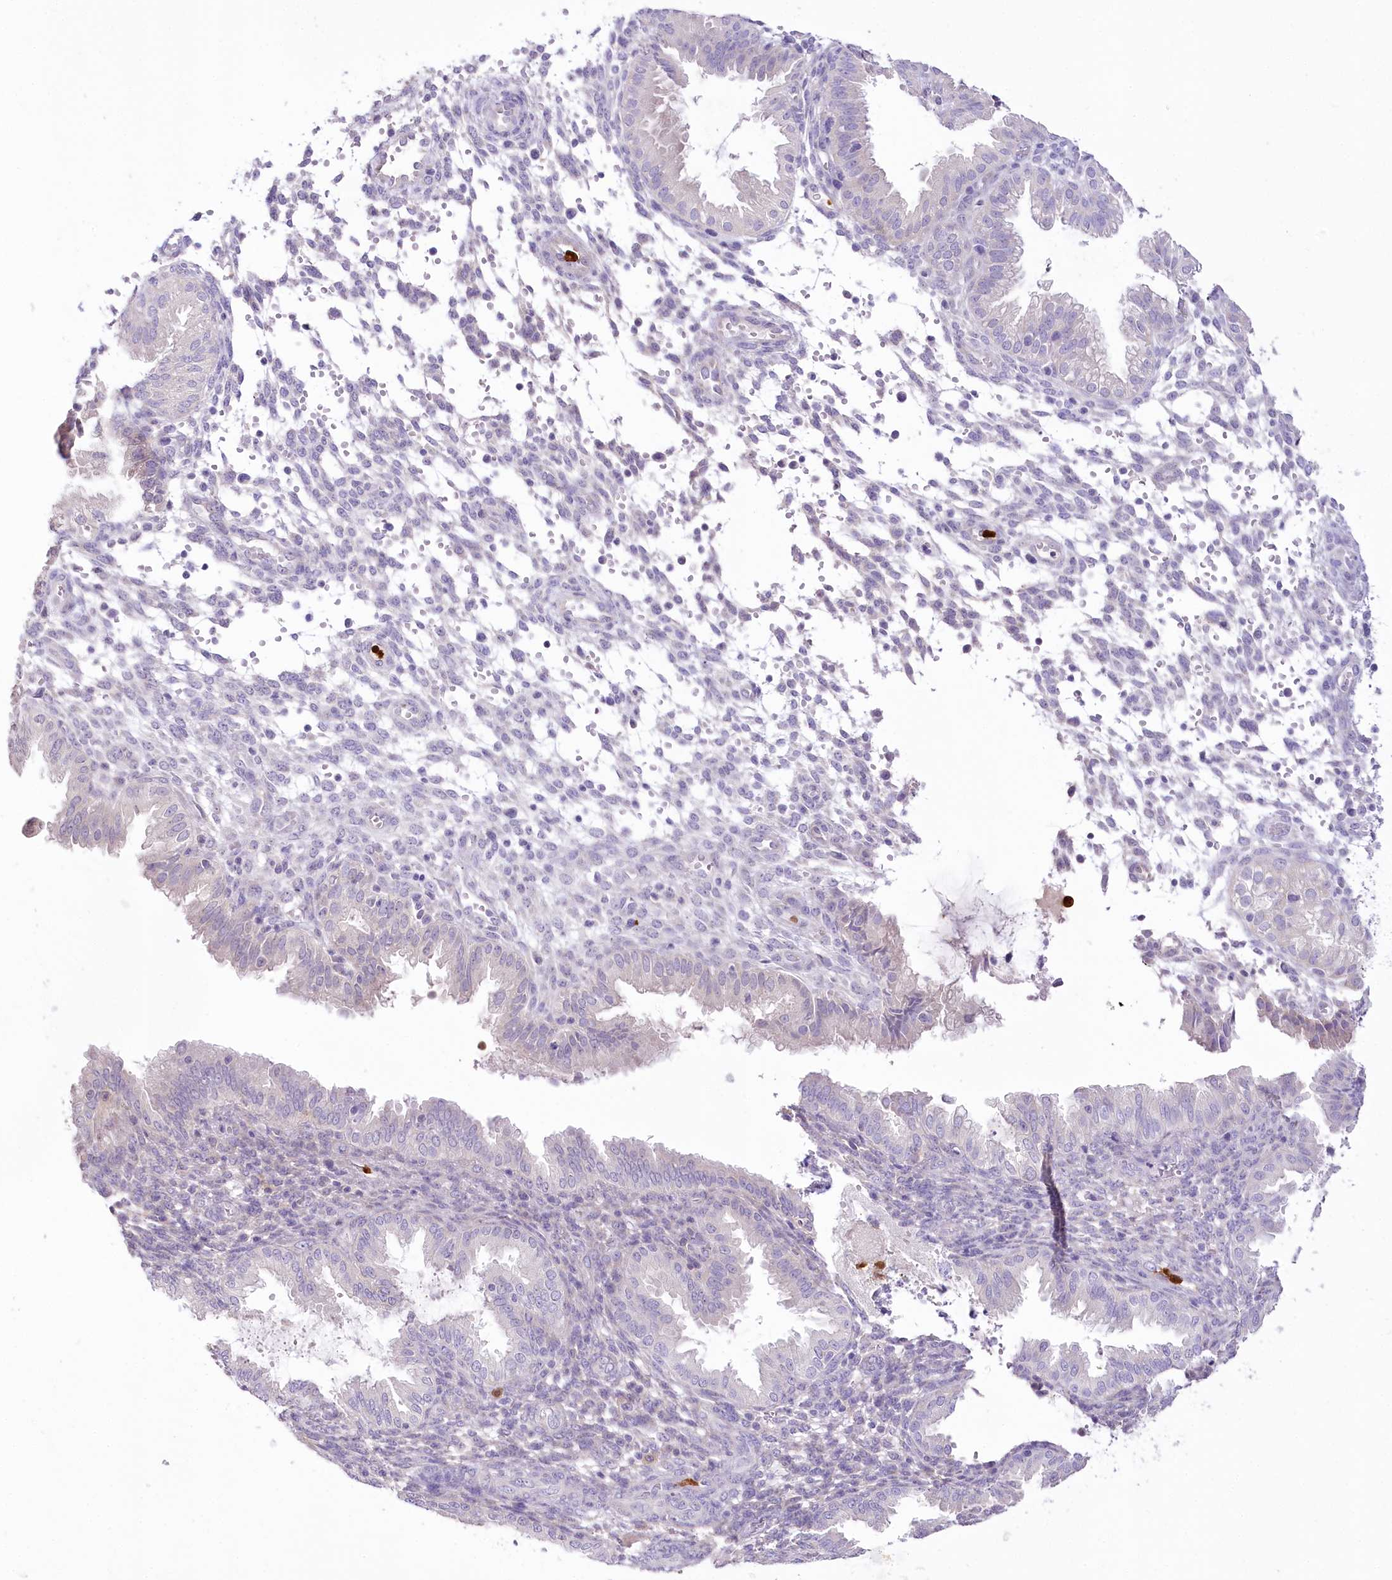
{"staining": {"intensity": "negative", "quantity": "none", "location": "none"}, "tissue": "endometrium", "cell_type": "Cells in endometrial stroma", "image_type": "normal", "snomed": [{"axis": "morphology", "description": "Normal tissue, NOS"}, {"axis": "topography", "description": "Endometrium"}], "caption": "The micrograph reveals no staining of cells in endometrial stroma in normal endometrium.", "gene": "DPYD", "patient": {"sex": "female", "age": 33}}